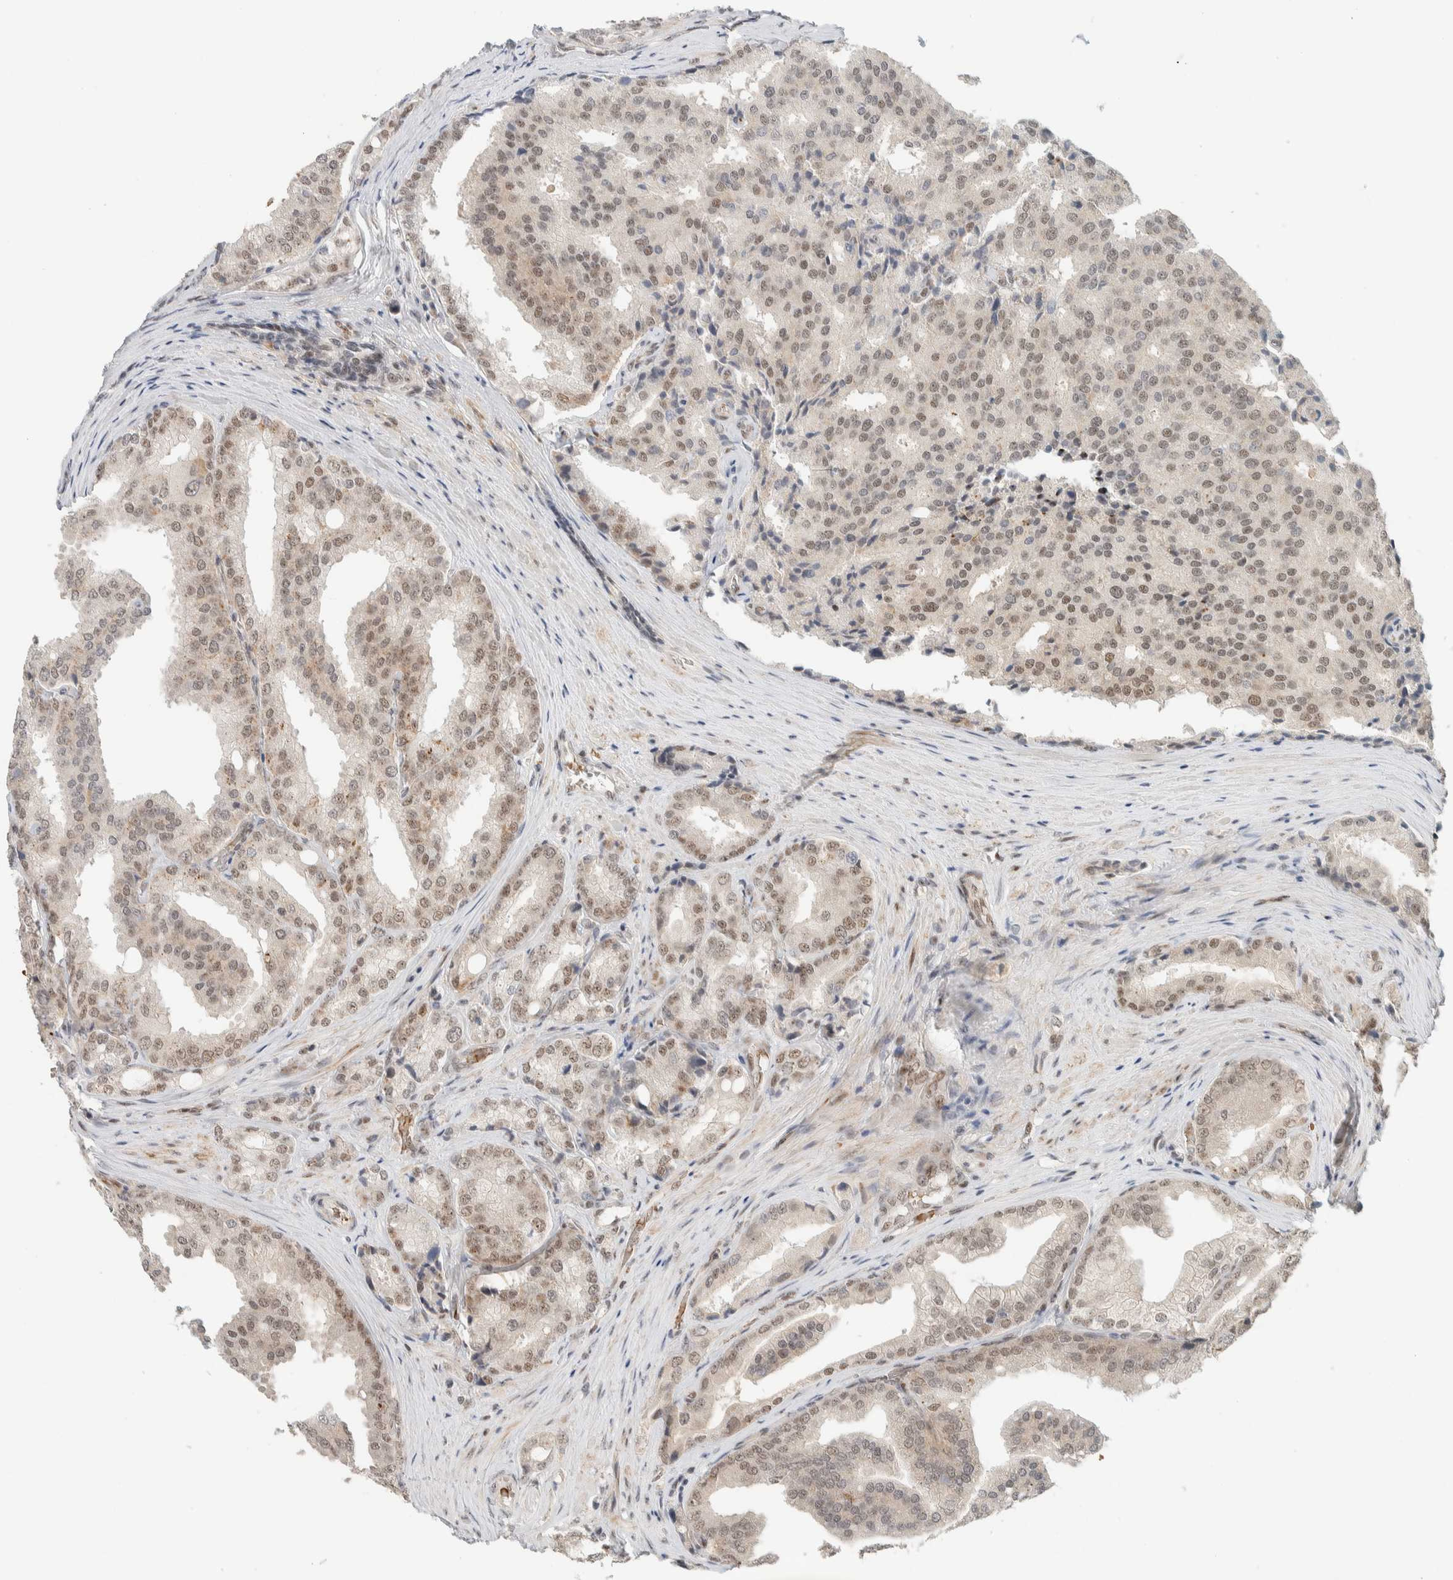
{"staining": {"intensity": "weak", "quantity": ">75%", "location": "nuclear"}, "tissue": "prostate cancer", "cell_type": "Tumor cells", "image_type": "cancer", "snomed": [{"axis": "morphology", "description": "Adenocarcinoma, High grade"}, {"axis": "topography", "description": "Prostate"}], "caption": "Immunohistochemical staining of prostate cancer shows low levels of weak nuclear protein positivity in approximately >75% of tumor cells. The protein is shown in brown color, while the nuclei are stained blue.", "gene": "ZBTB2", "patient": {"sex": "male", "age": 50}}